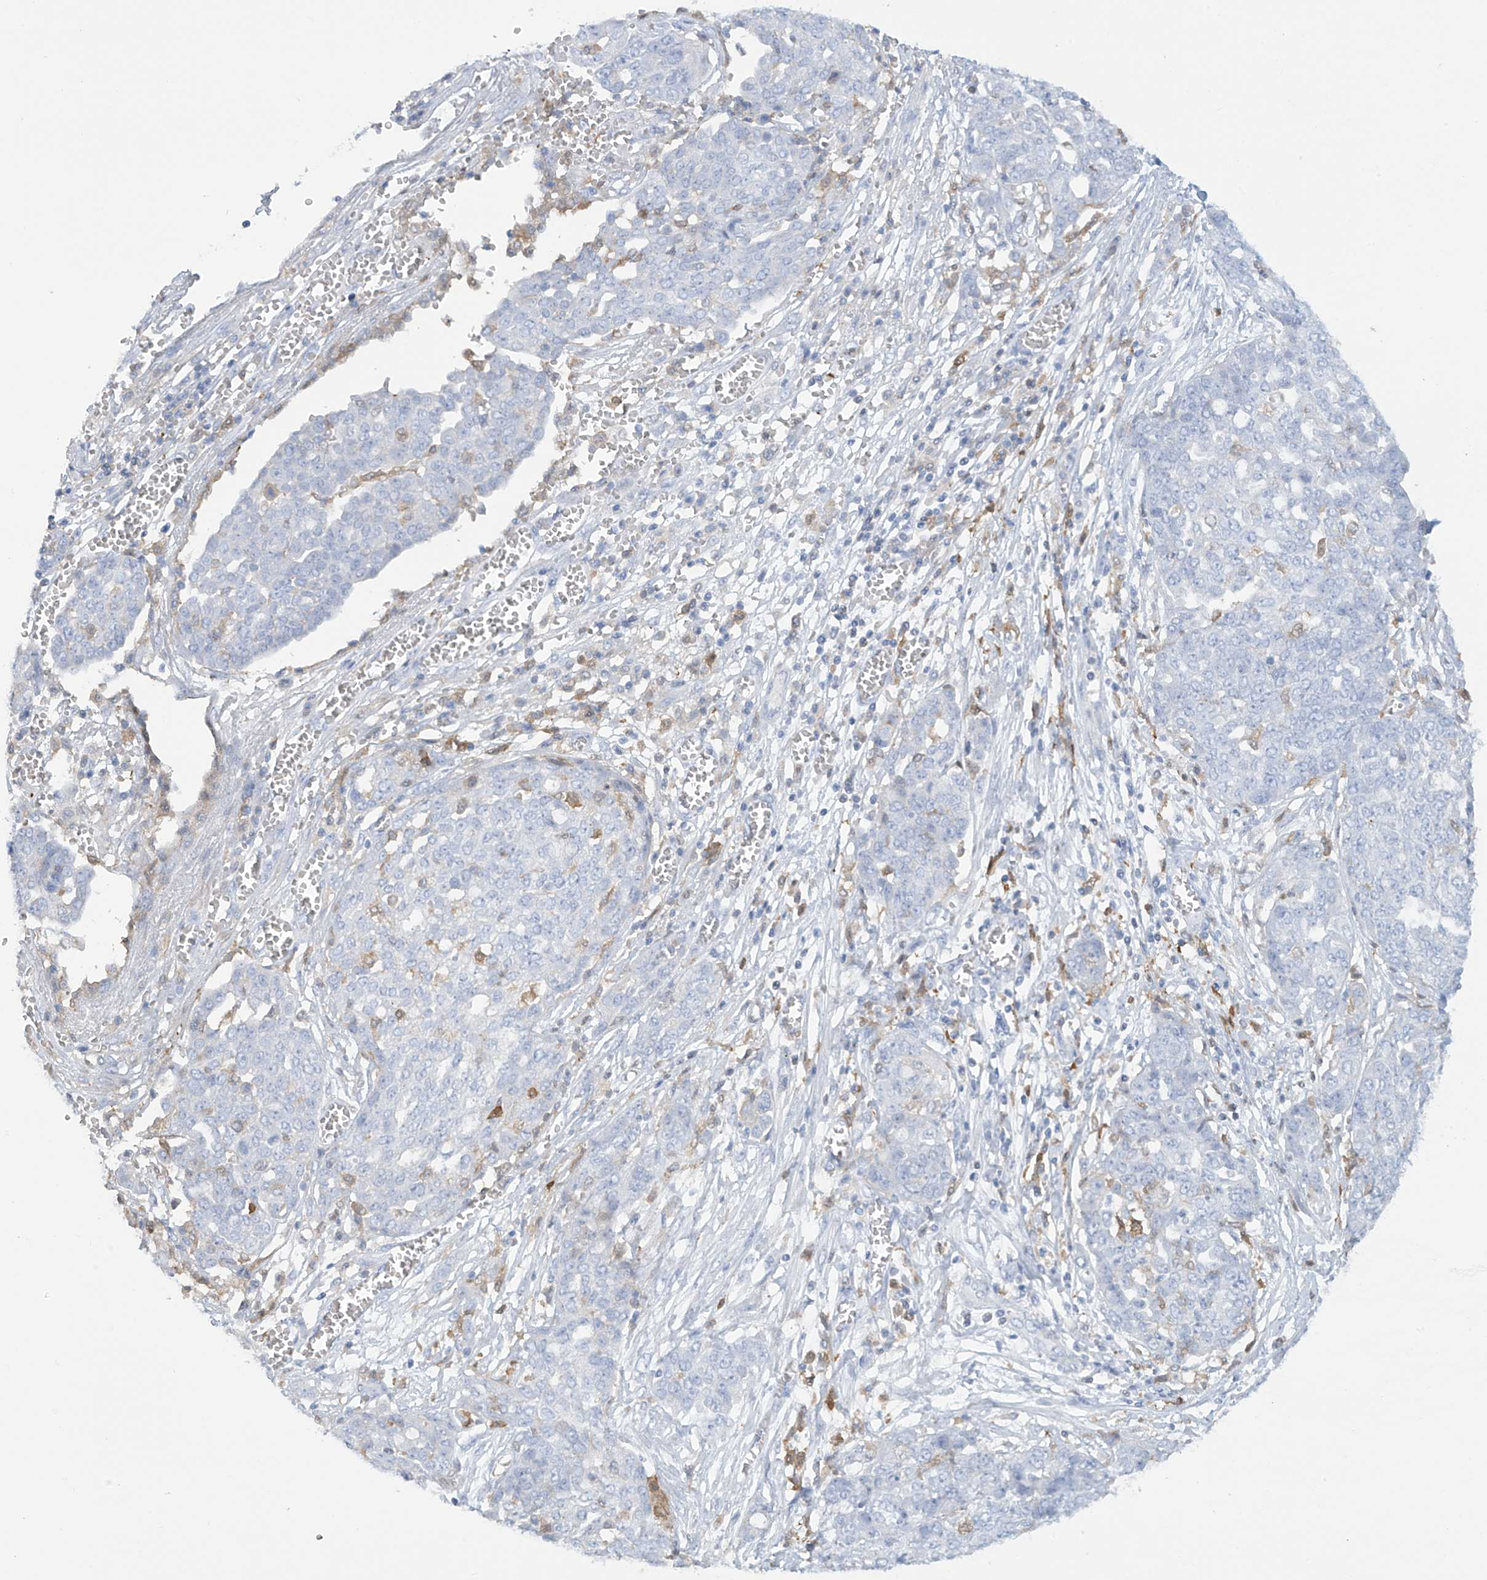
{"staining": {"intensity": "negative", "quantity": "none", "location": "none"}, "tissue": "ovarian cancer", "cell_type": "Tumor cells", "image_type": "cancer", "snomed": [{"axis": "morphology", "description": "Cystadenocarcinoma, serous, NOS"}, {"axis": "topography", "description": "Soft tissue"}, {"axis": "topography", "description": "Ovary"}], "caption": "This is a histopathology image of immunohistochemistry (IHC) staining of ovarian cancer, which shows no positivity in tumor cells.", "gene": "TRMT2B", "patient": {"sex": "female", "age": 57}}